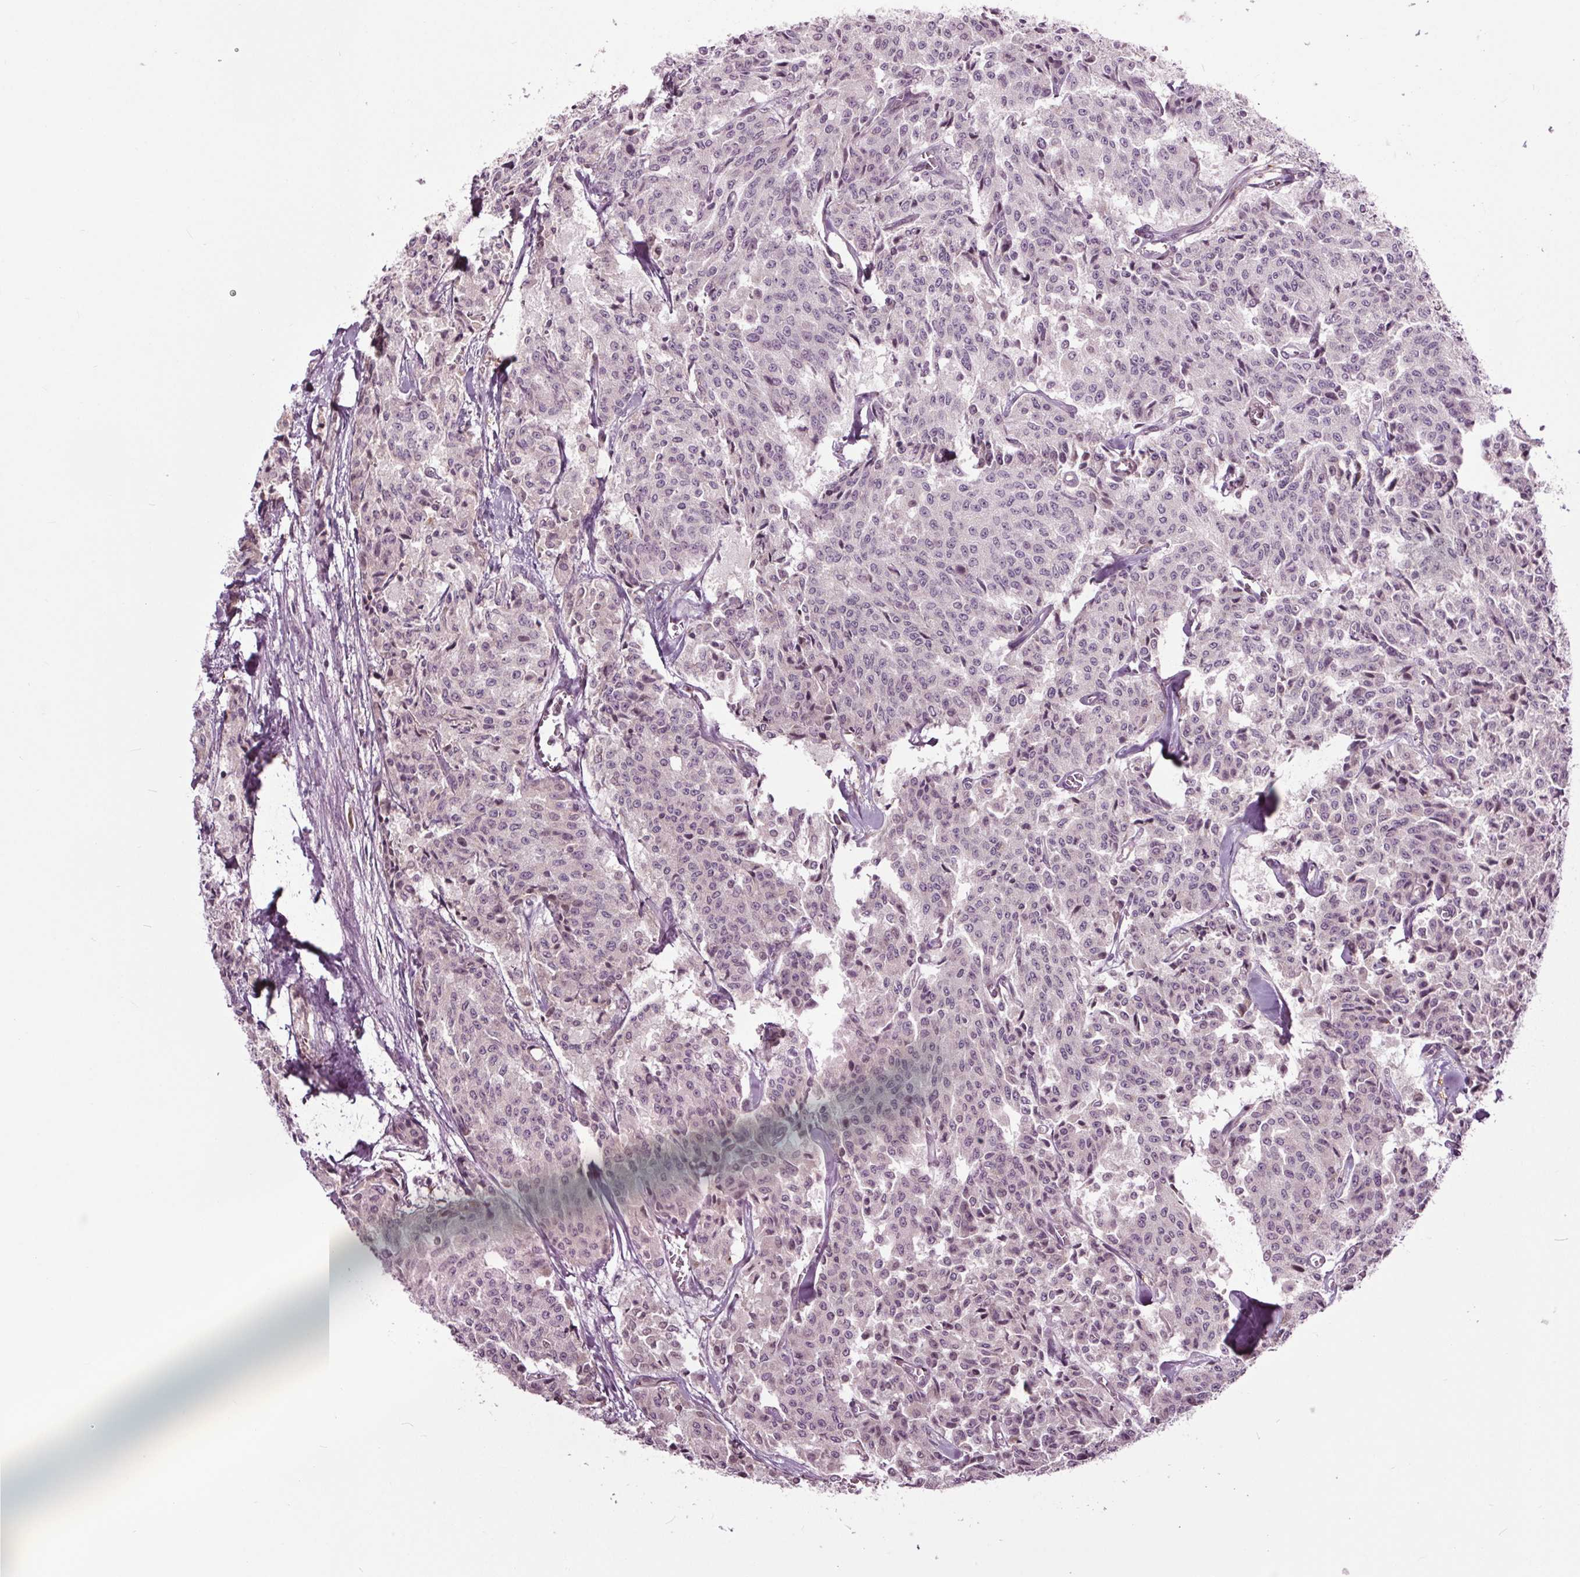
{"staining": {"intensity": "negative", "quantity": "none", "location": "none"}, "tissue": "carcinoid", "cell_type": "Tumor cells", "image_type": "cancer", "snomed": [{"axis": "morphology", "description": "Carcinoid, malignant, NOS"}, {"axis": "topography", "description": "Lung"}], "caption": "A high-resolution micrograph shows immunohistochemistry (IHC) staining of malignant carcinoid, which exhibits no significant positivity in tumor cells.", "gene": "HAUS5", "patient": {"sex": "male", "age": 71}}